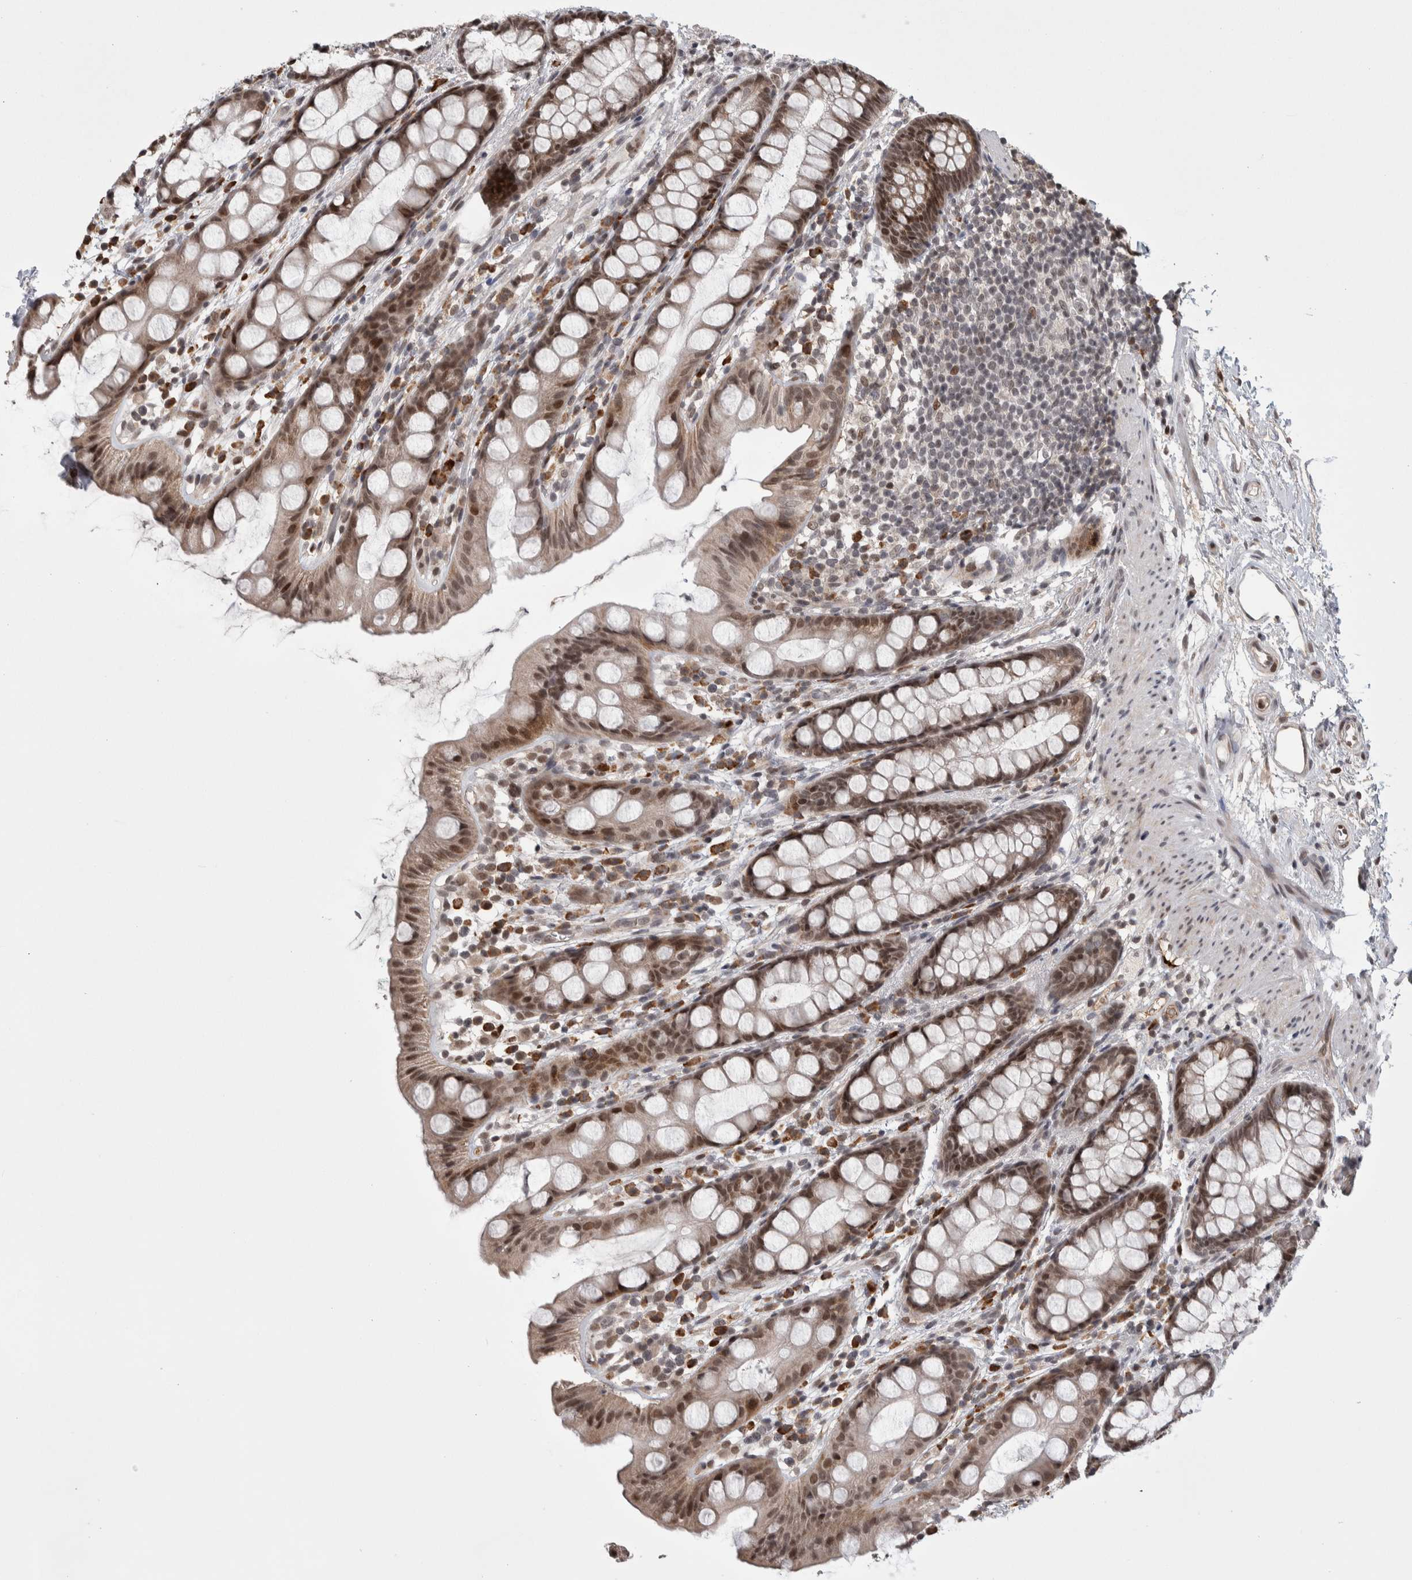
{"staining": {"intensity": "moderate", "quantity": ">75%", "location": "nuclear"}, "tissue": "rectum", "cell_type": "Glandular cells", "image_type": "normal", "snomed": [{"axis": "morphology", "description": "Normal tissue, NOS"}, {"axis": "topography", "description": "Rectum"}], "caption": "Immunohistochemistry (IHC) histopathology image of normal human rectum stained for a protein (brown), which exhibits medium levels of moderate nuclear staining in about >75% of glandular cells.", "gene": "ZNF592", "patient": {"sex": "female", "age": 65}}